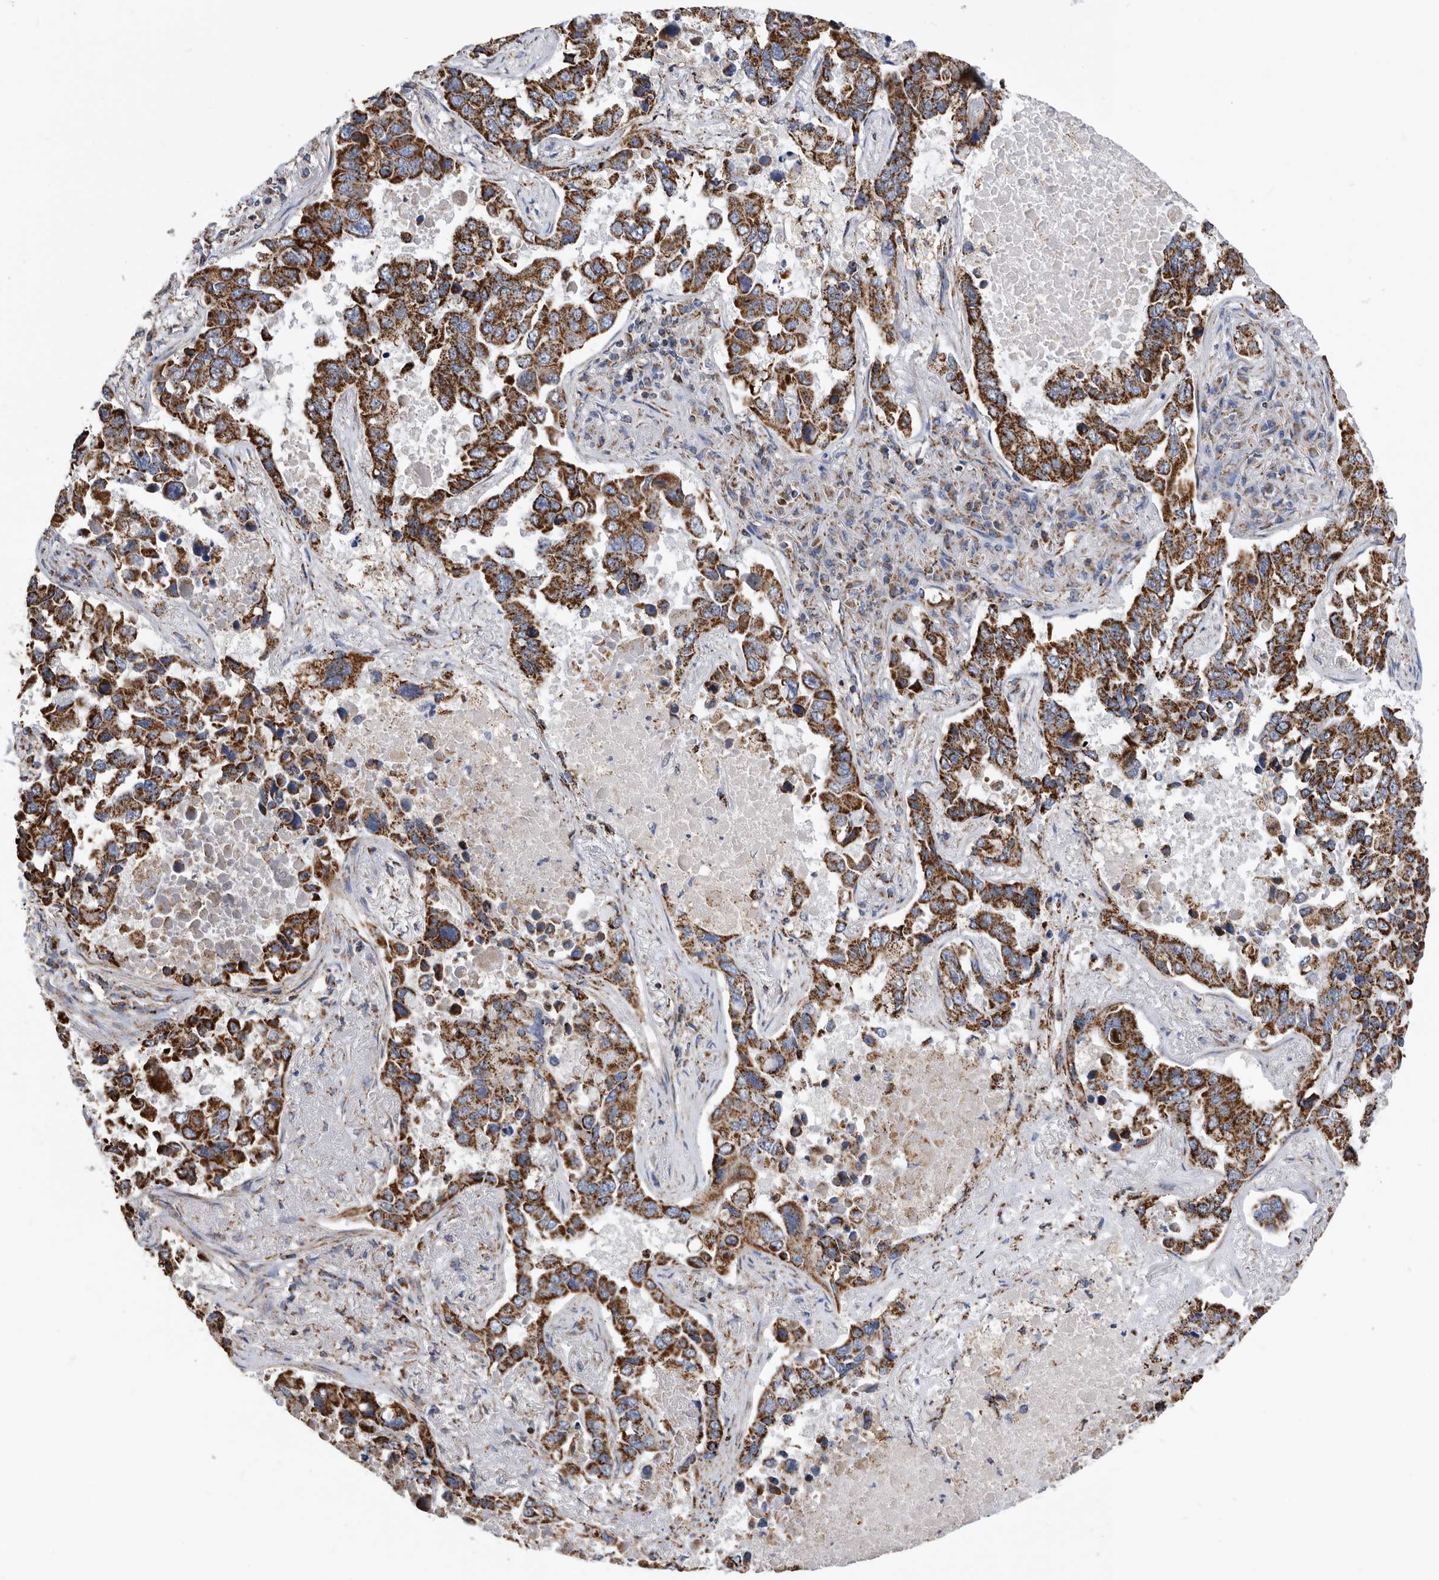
{"staining": {"intensity": "strong", "quantity": ">75%", "location": "cytoplasmic/membranous"}, "tissue": "lung cancer", "cell_type": "Tumor cells", "image_type": "cancer", "snomed": [{"axis": "morphology", "description": "Adenocarcinoma, NOS"}, {"axis": "topography", "description": "Lung"}], "caption": "Lung cancer stained for a protein (brown) demonstrates strong cytoplasmic/membranous positive expression in about >75% of tumor cells.", "gene": "WFDC1", "patient": {"sex": "male", "age": 64}}